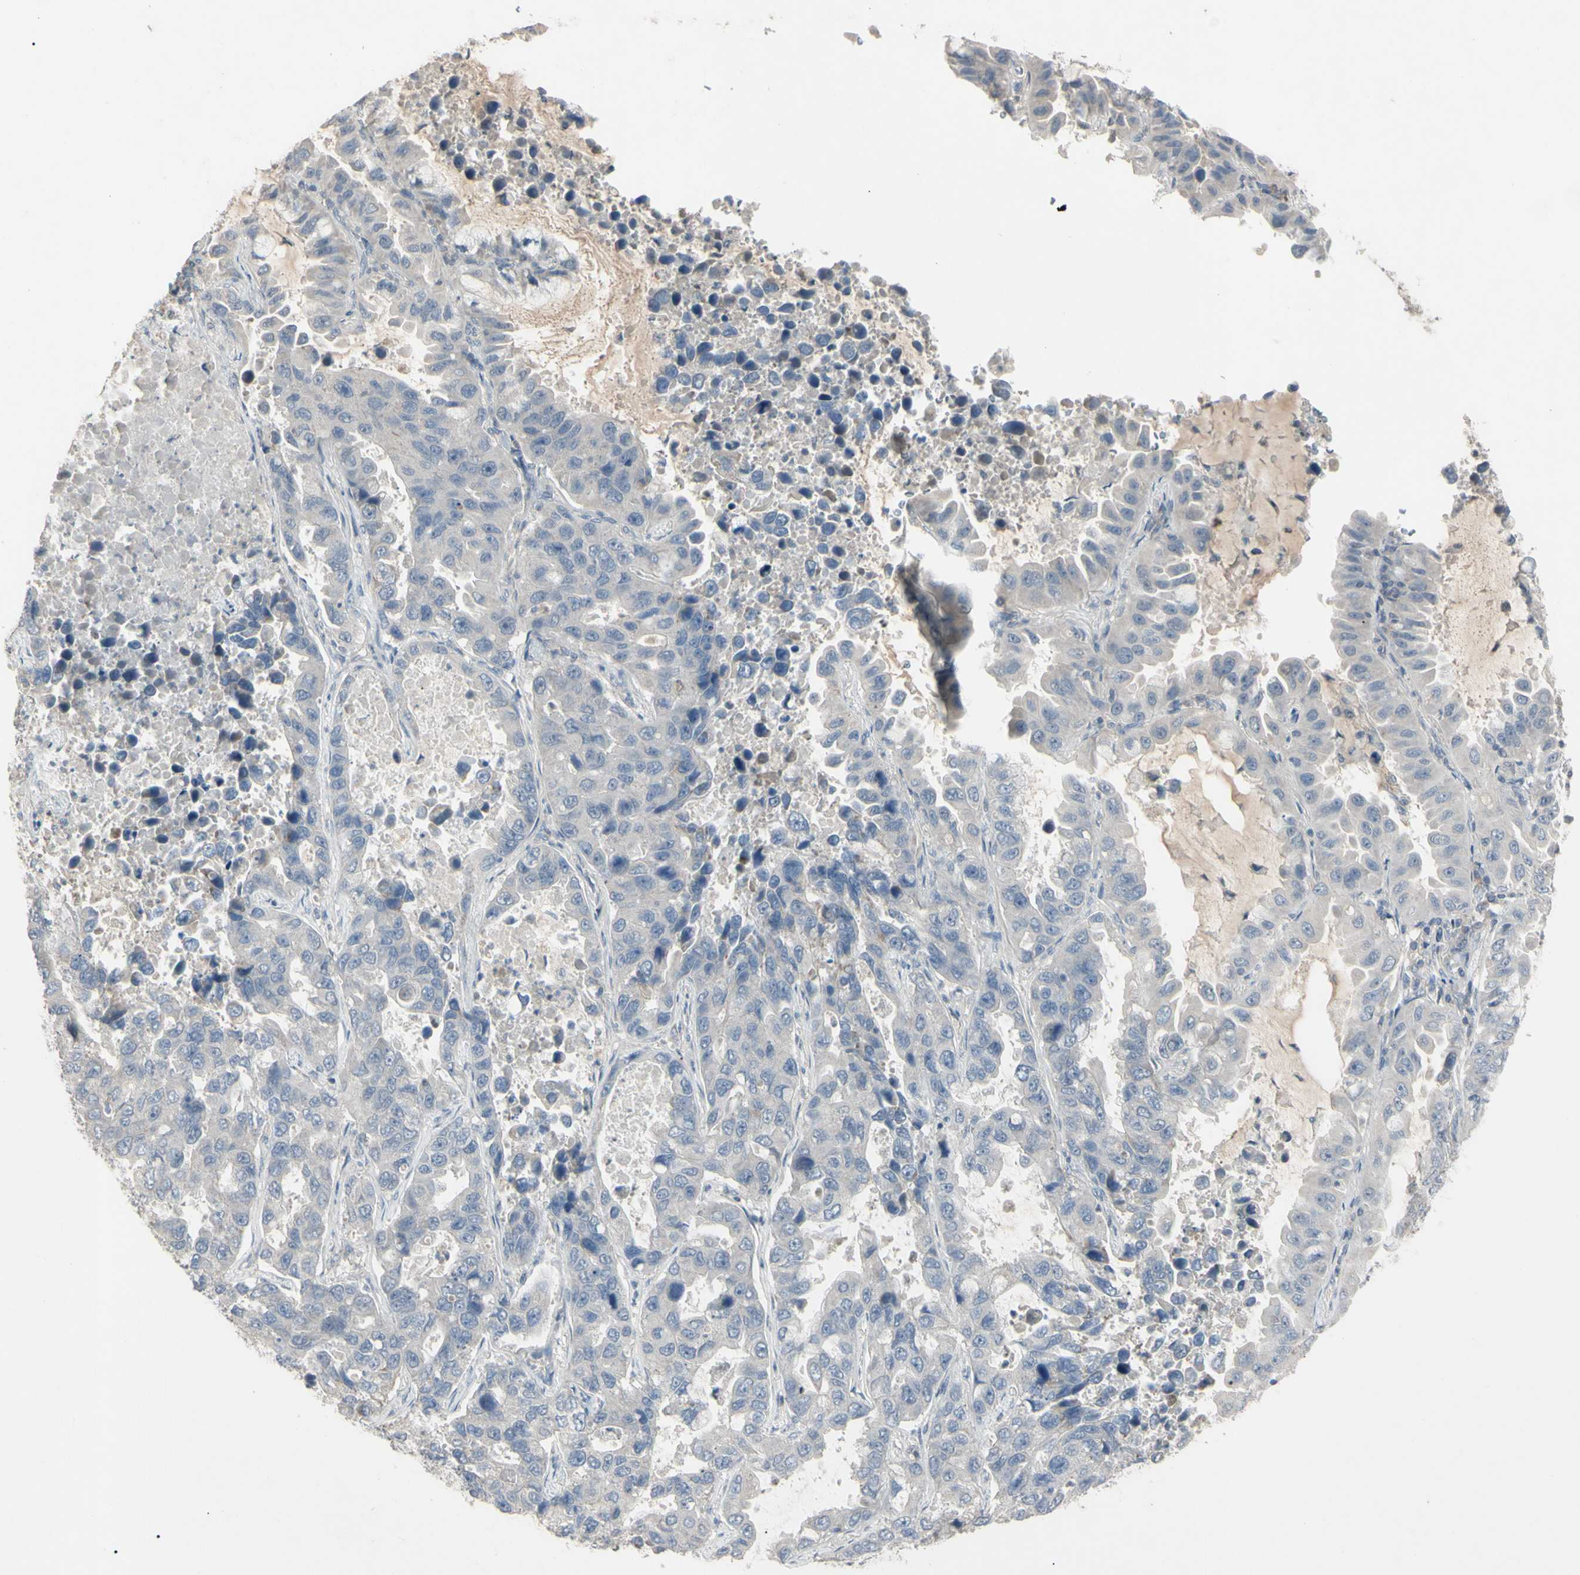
{"staining": {"intensity": "negative", "quantity": "none", "location": "none"}, "tissue": "lung cancer", "cell_type": "Tumor cells", "image_type": "cancer", "snomed": [{"axis": "morphology", "description": "Adenocarcinoma, NOS"}, {"axis": "topography", "description": "Lung"}], "caption": "Tumor cells show no significant protein expression in lung cancer (adenocarcinoma).", "gene": "PIAS4", "patient": {"sex": "male", "age": 64}}